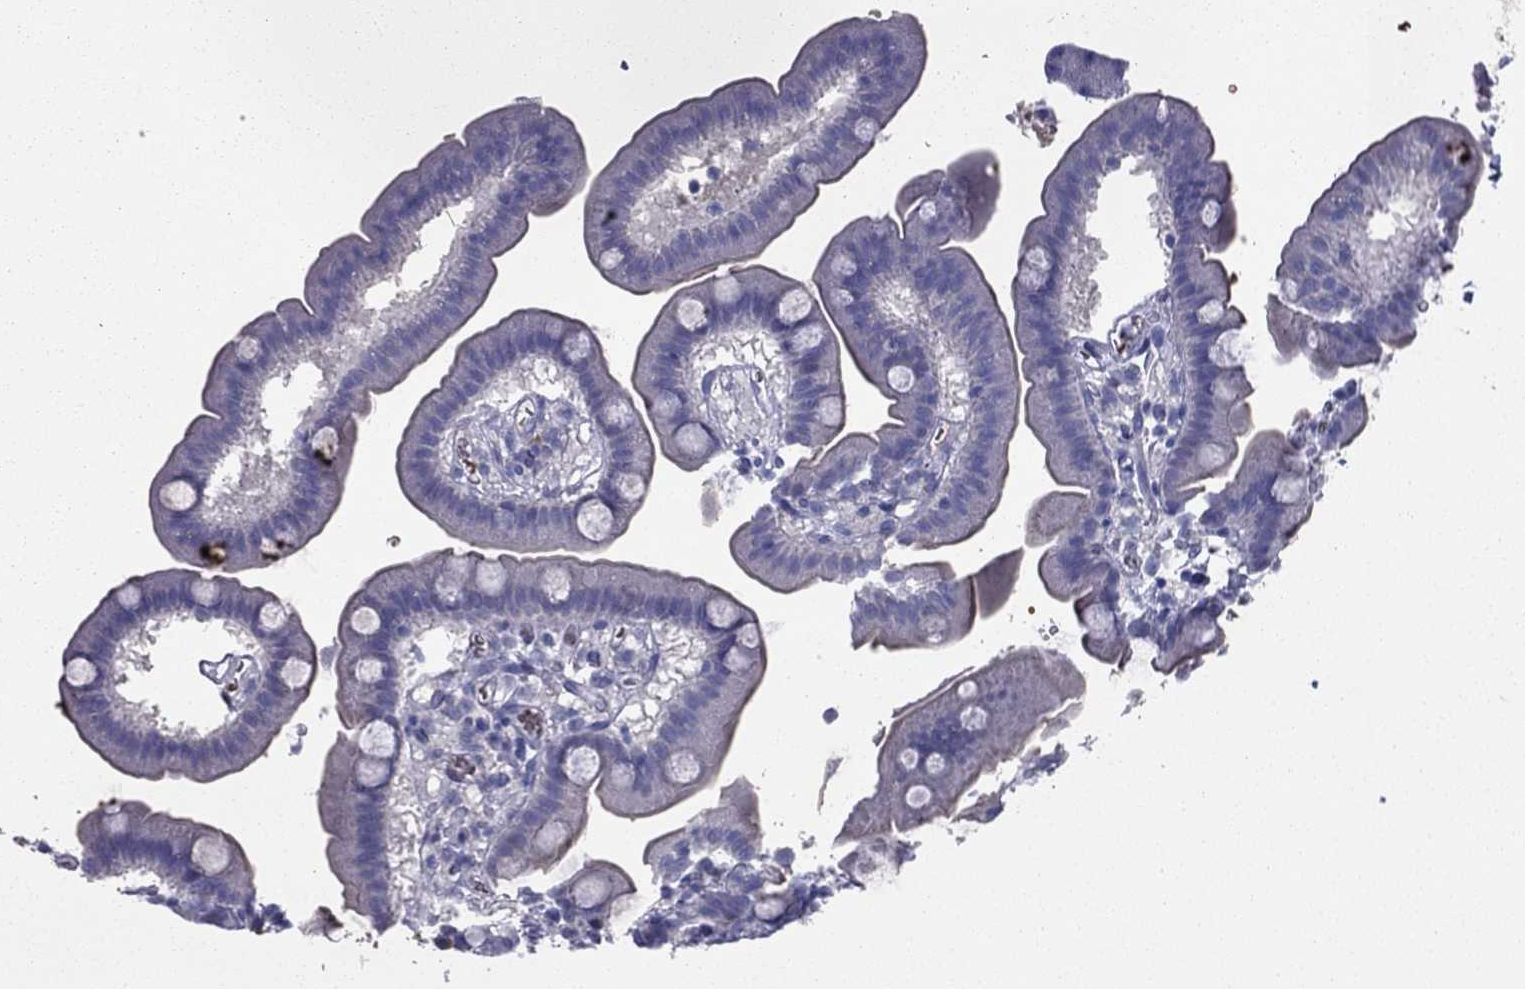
{"staining": {"intensity": "negative", "quantity": "none", "location": "none"}, "tissue": "duodenum", "cell_type": "Glandular cells", "image_type": "normal", "snomed": [{"axis": "morphology", "description": "Normal tissue, NOS"}, {"axis": "topography", "description": "Duodenum"}], "caption": "This is a photomicrograph of IHC staining of normal duodenum, which shows no expression in glandular cells.", "gene": "RHCE", "patient": {"sex": "male", "age": 59}}